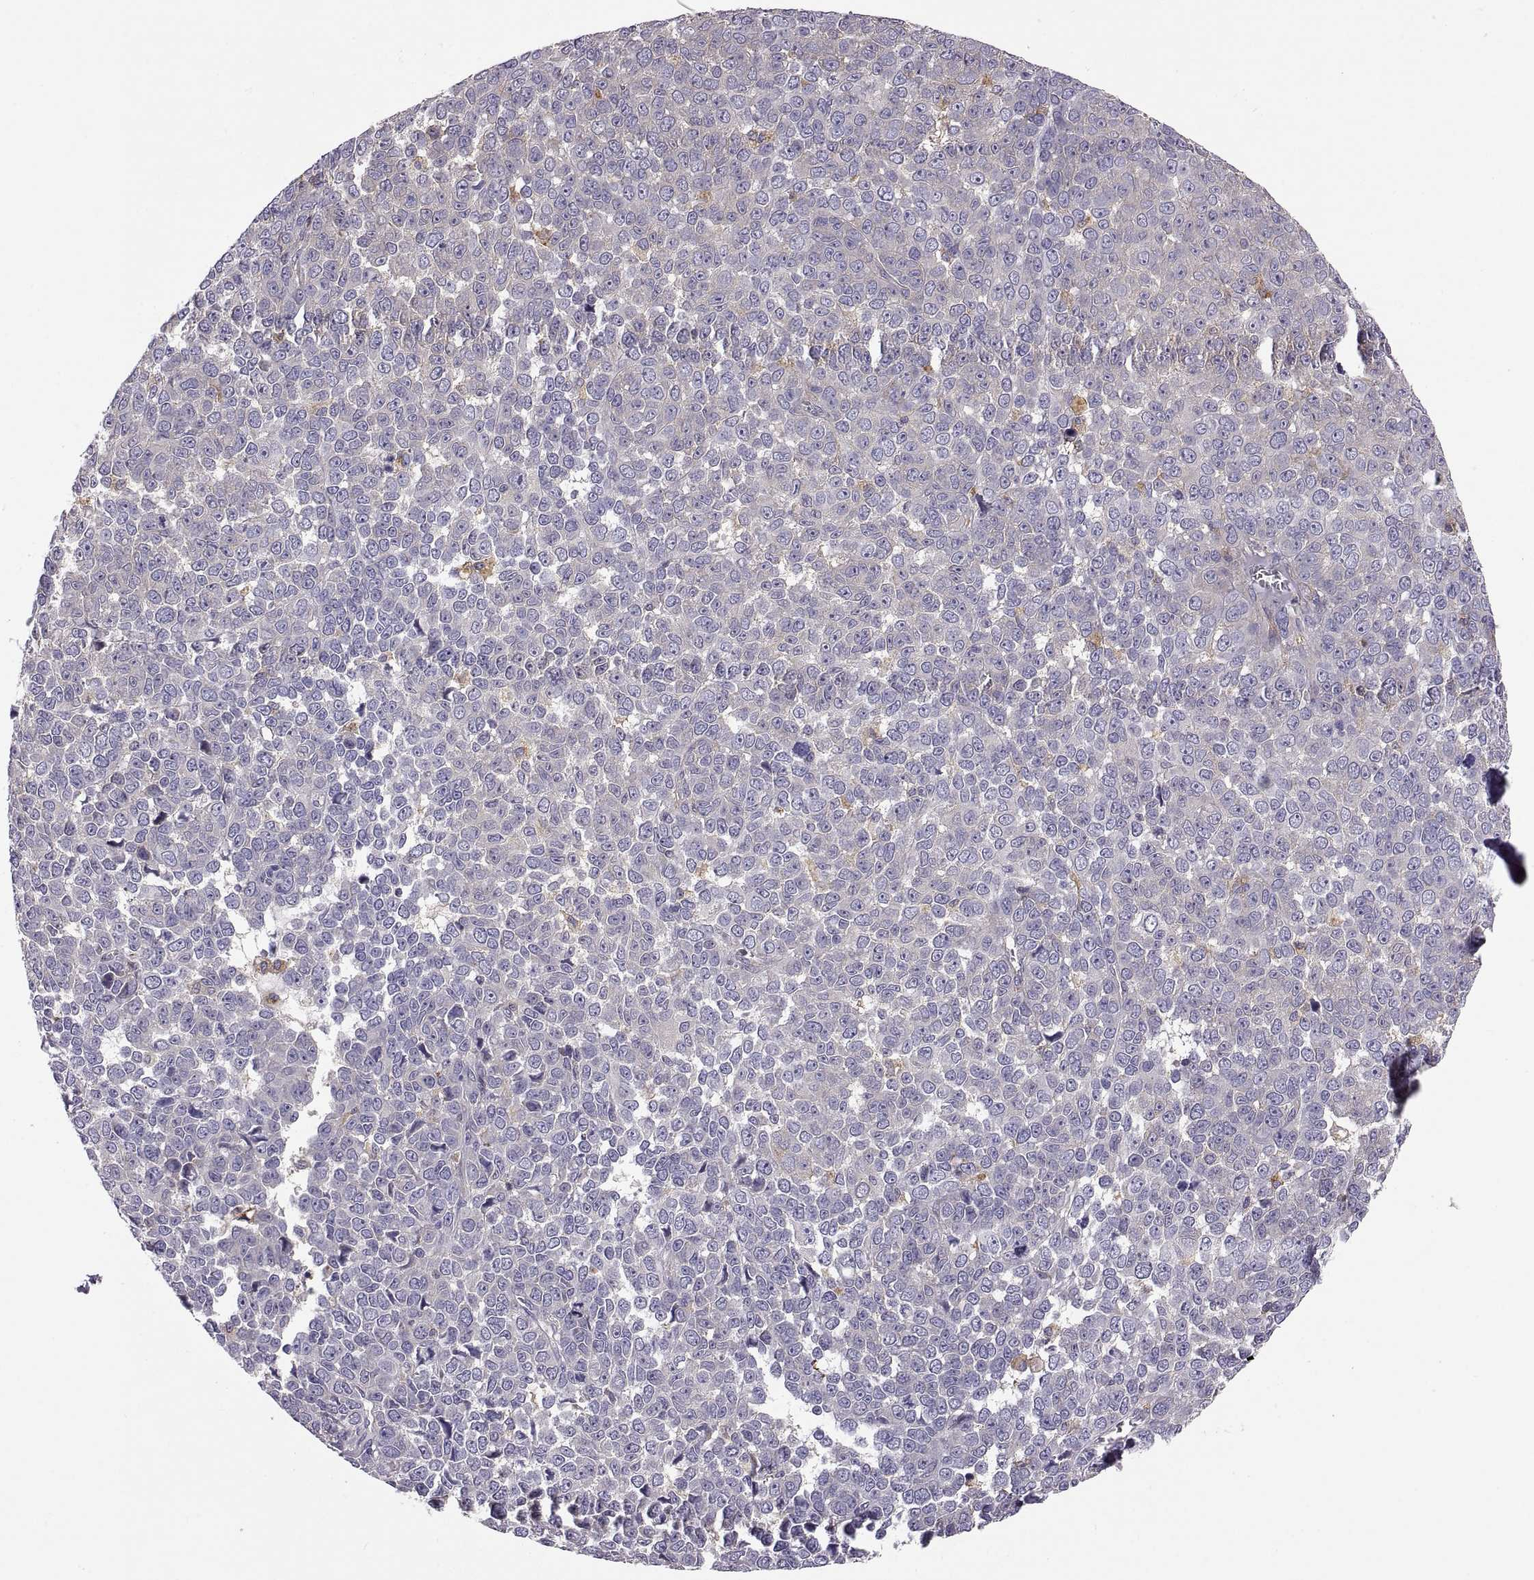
{"staining": {"intensity": "negative", "quantity": "none", "location": "none"}, "tissue": "melanoma", "cell_type": "Tumor cells", "image_type": "cancer", "snomed": [{"axis": "morphology", "description": "Malignant melanoma, NOS"}, {"axis": "topography", "description": "Skin"}], "caption": "DAB immunohistochemical staining of human malignant melanoma reveals no significant positivity in tumor cells. (Brightfield microscopy of DAB (3,3'-diaminobenzidine) immunohistochemistry (IHC) at high magnification).", "gene": "SPATA32", "patient": {"sex": "female", "age": 95}}